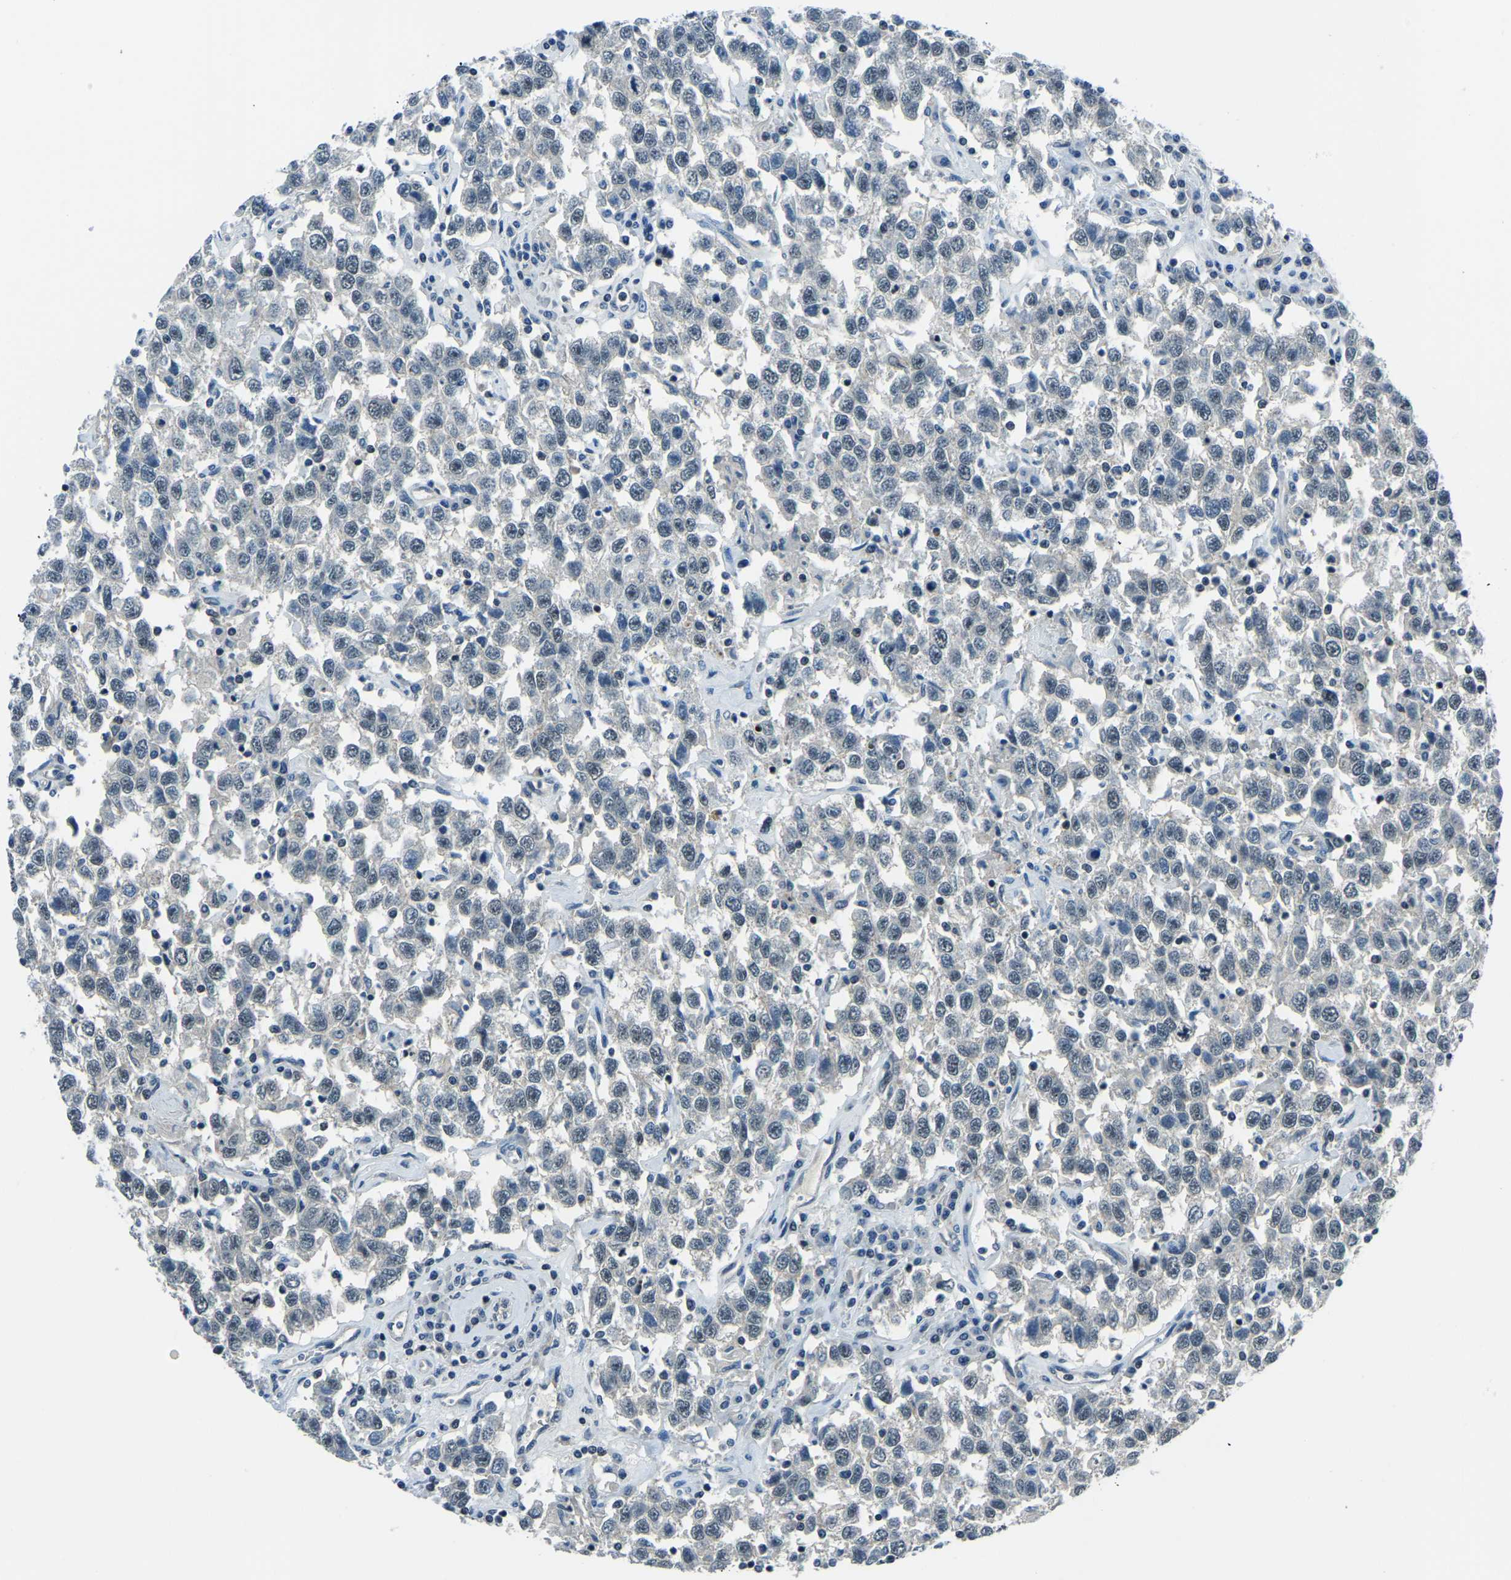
{"staining": {"intensity": "strong", "quantity": "25%-75%", "location": "nuclear"}, "tissue": "testis cancer", "cell_type": "Tumor cells", "image_type": "cancer", "snomed": [{"axis": "morphology", "description": "Seminoma, NOS"}, {"axis": "topography", "description": "Testis"}], "caption": "Brown immunohistochemical staining in human testis cancer (seminoma) displays strong nuclear expression in about 25%-75% of tumor cells.", "gene": "RRP1", "patient": {"sex": "male", "age": 41}}